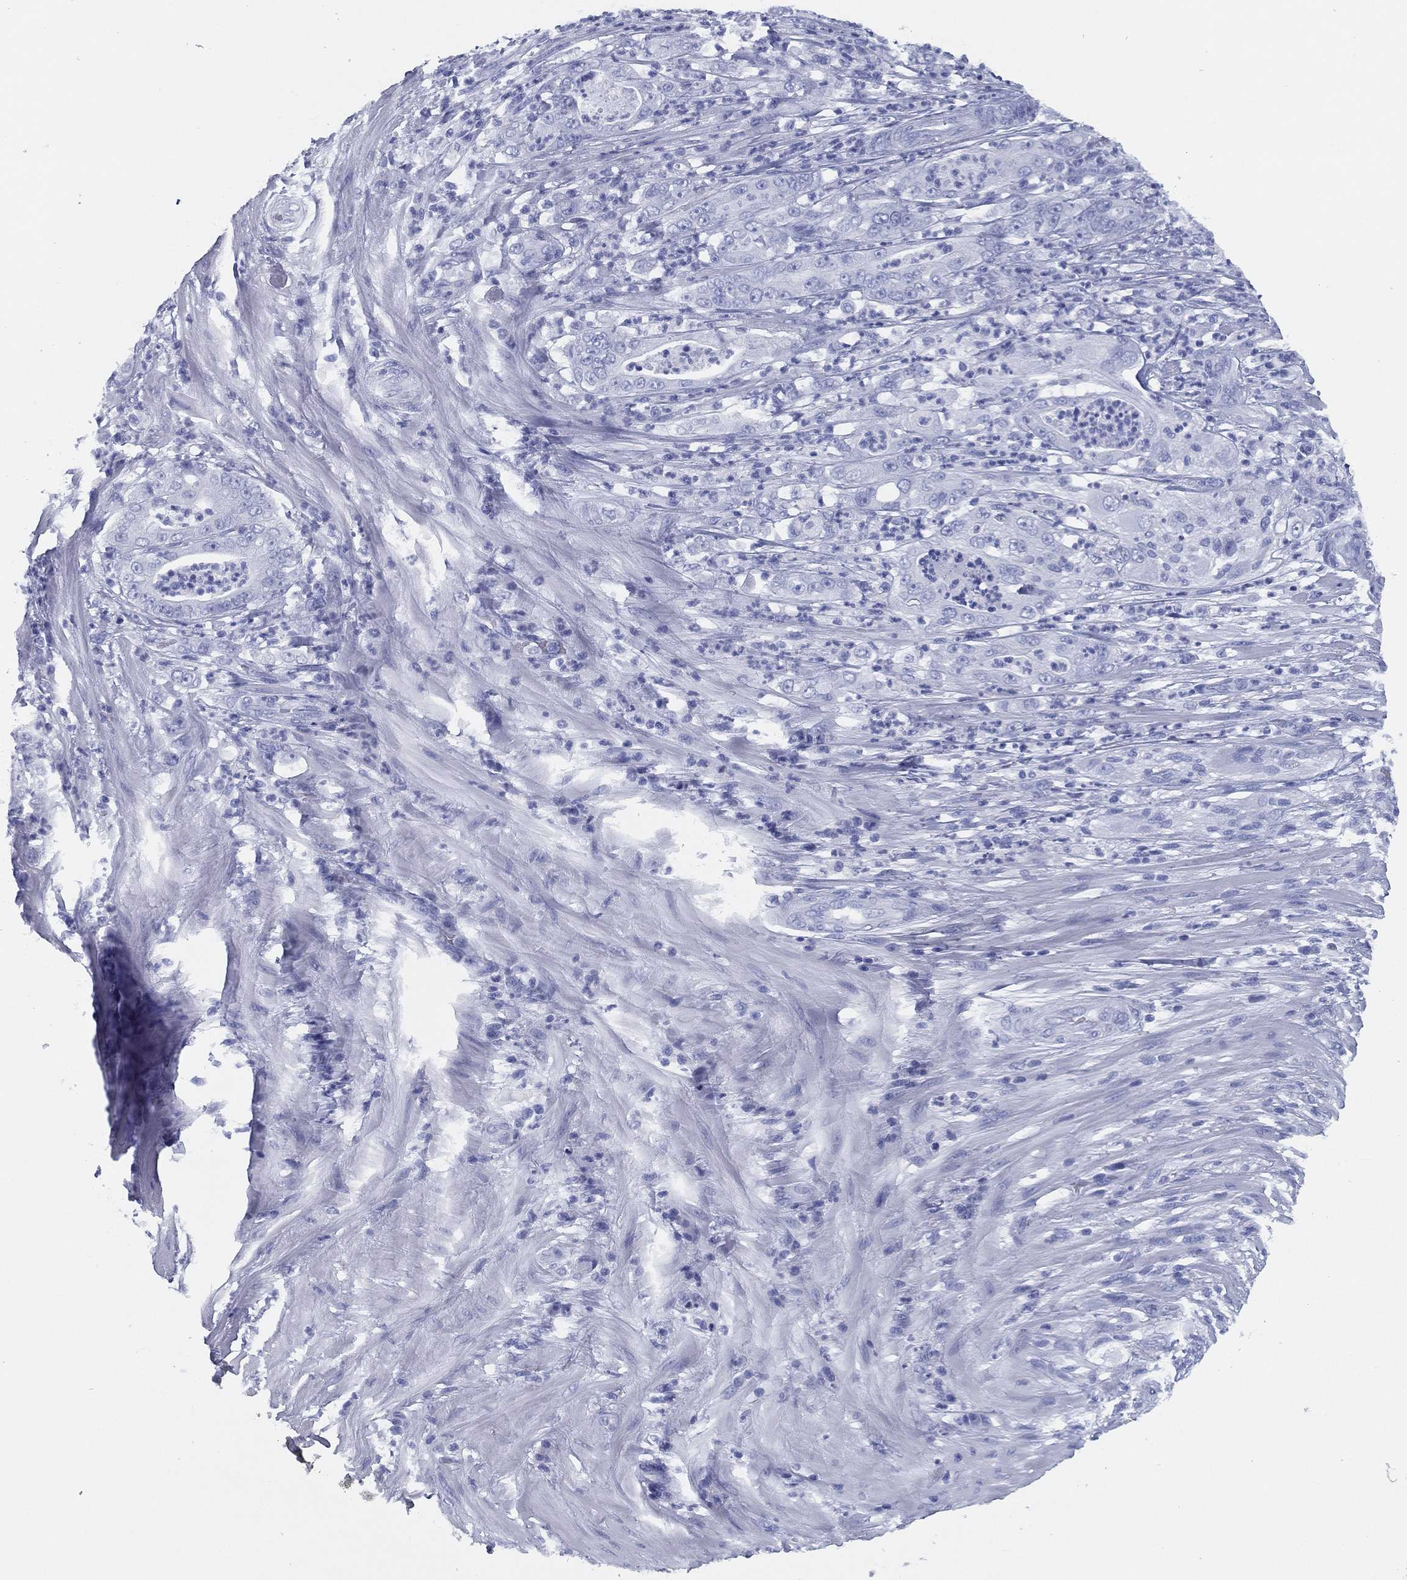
{"staining": {"intensity": "negative", "quantity": "none", "location": "none"}, "tissue": "pancreatic cancer", "cell_type": "Tumor cells", "image_type": "cancer", "snomed": [{"axis": "morphology", "description": "Adenocarcinoma, NOS"}, {"axis": "topography", "description": "Pancreas"}], "caption": "Immunohistochemical staining of pancreatic adenocarcinoma exhibits no significant staining in tumor cells. Nuclei are stained in blue.", "gene": "TMEM252", "patient": {"sex": "male", "age": 71}}